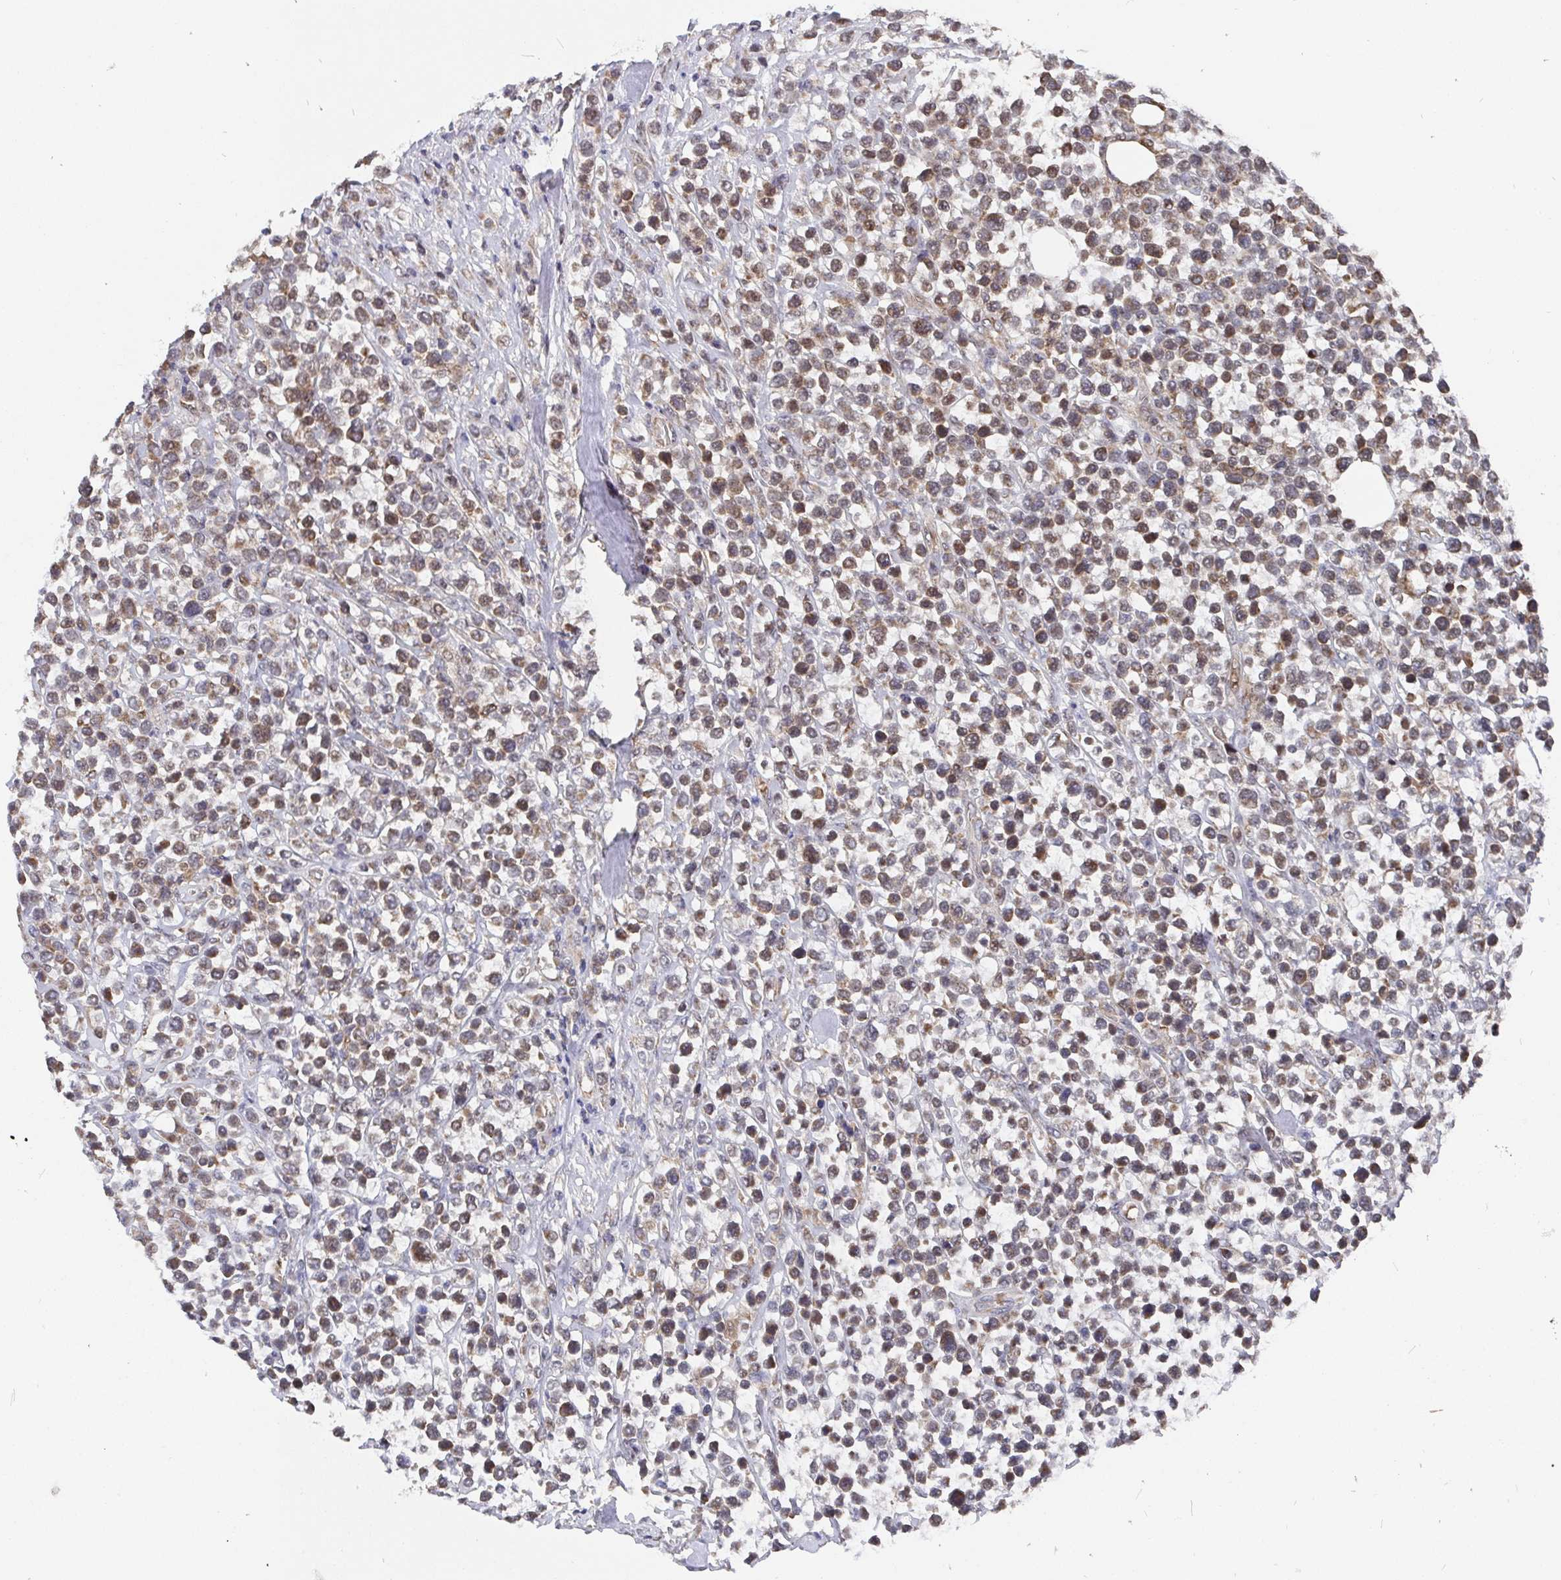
{"staining": {"intensity": "weak", "quantity": ">75%", "location": "cytoplasmic/membranous,nuclear"}, "tissue": "lymphoma", "cell_type": "Tumor cells", "image_type": "cancer", "snomed": [{"axis": "morphology", "description": "Malignant lymphoma, non-Hodgkin's type, High grade"}, {"axis": "topography", "description": "Soft tissue"}], "caption": "High-grade malignant lymphoma, non-Hodgkin's type stained with immunohistochemistry (IHC) exhibits weak cytoplasmic/membranous and nuclear expression in about >75% of tumor cells.", "gene": "PDF", "patient": {"sex": "female", "age": 56}}